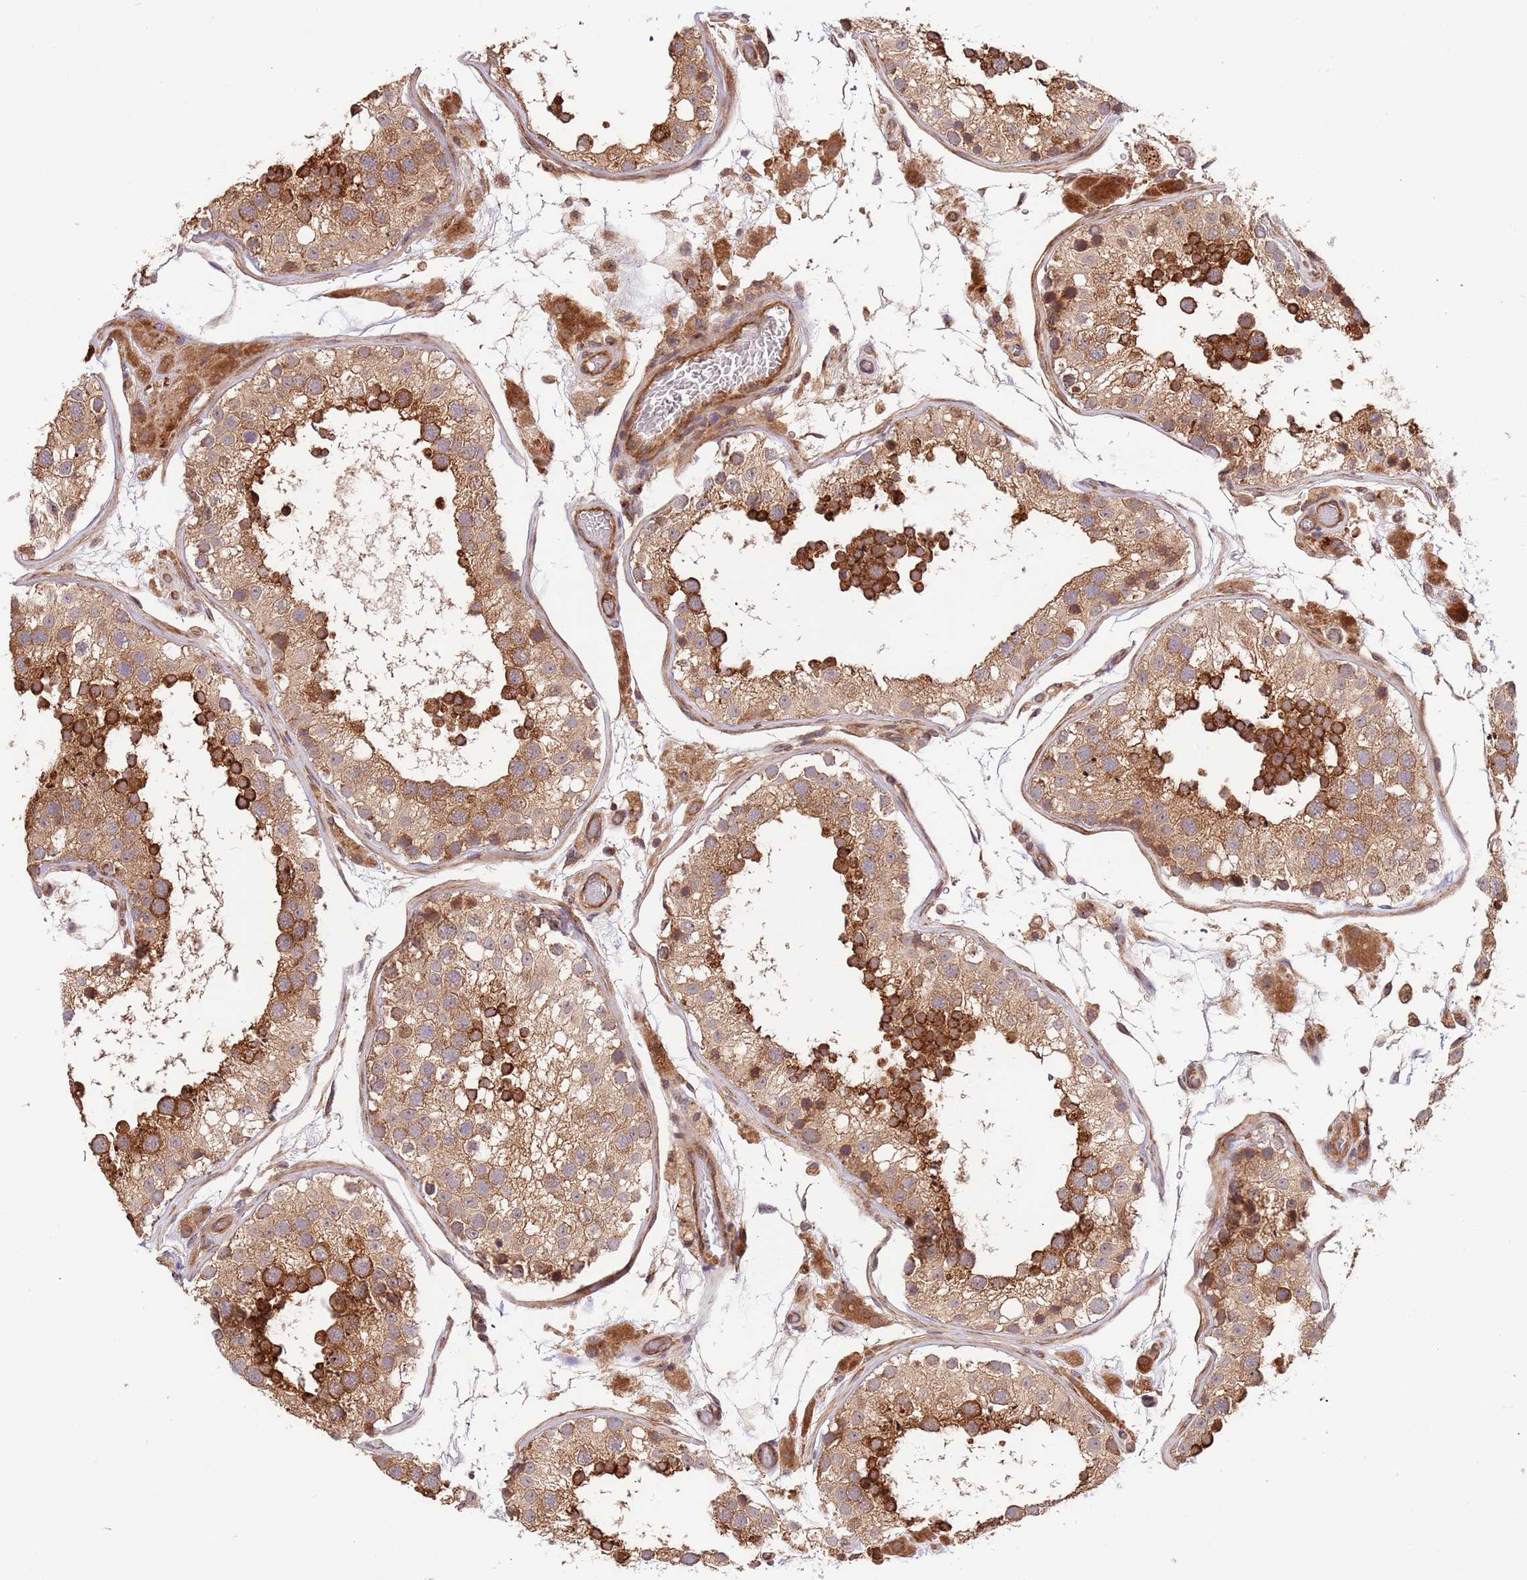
{"staining": {"intensity": "strong", "quantity": ">75%", "location": "cytoplasmic/membranous"}, "tissue": "testis", "cell_type": "Cells in seminiferous ducts", "image_type": "normal", "snomed": [{"axis": "morphology", "description": "Normal tissue, NOS"}, {"axis": "topography", "description": "Testis"}], "caption": "Testis stained with a protein marker exhibits strong staining in cells in seminiferous ducts.", "gene": "HAUS3", "patient": {"sex": "male", "age": 26}}